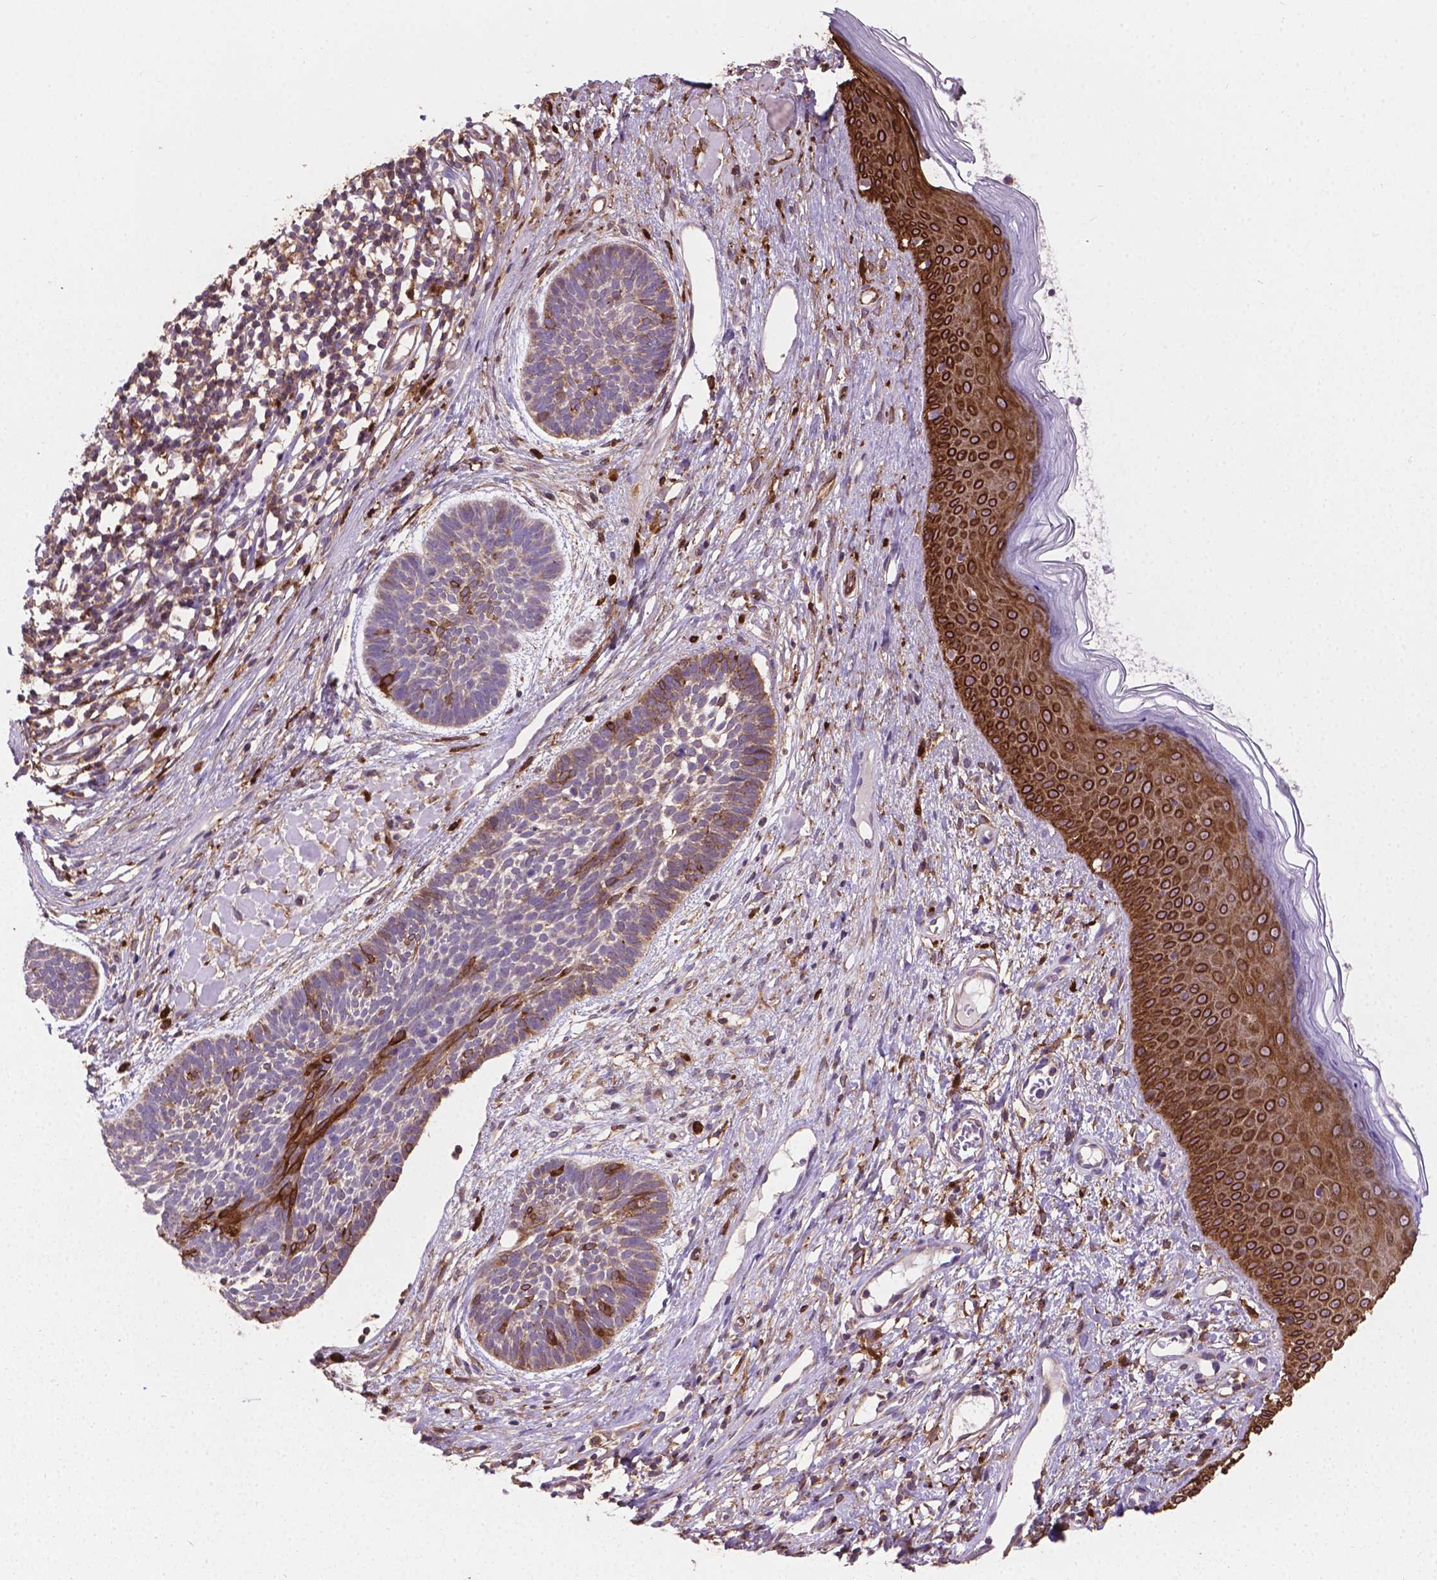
{"staining": {"intensity": "strong", "quantity": "<25%", "location": "cytoplasmic/membranous"}, "tissue": "skin cancer", "cell_type": "Tumor cells", "image_type": "cancer", "snomed": [{"axis": "morphology", "description": "Basal cell carcinoma"}, {"axis": "topography", "description": "Skin"}], "caption": "Protein expression analysis of human basal cell carcinoma (skin) reveals strong cytoplasmic/membranous staining in approximately <25% of tumor cells.", "gene": "TCAF1", "patient": {"sex": "male", "age": 85}}